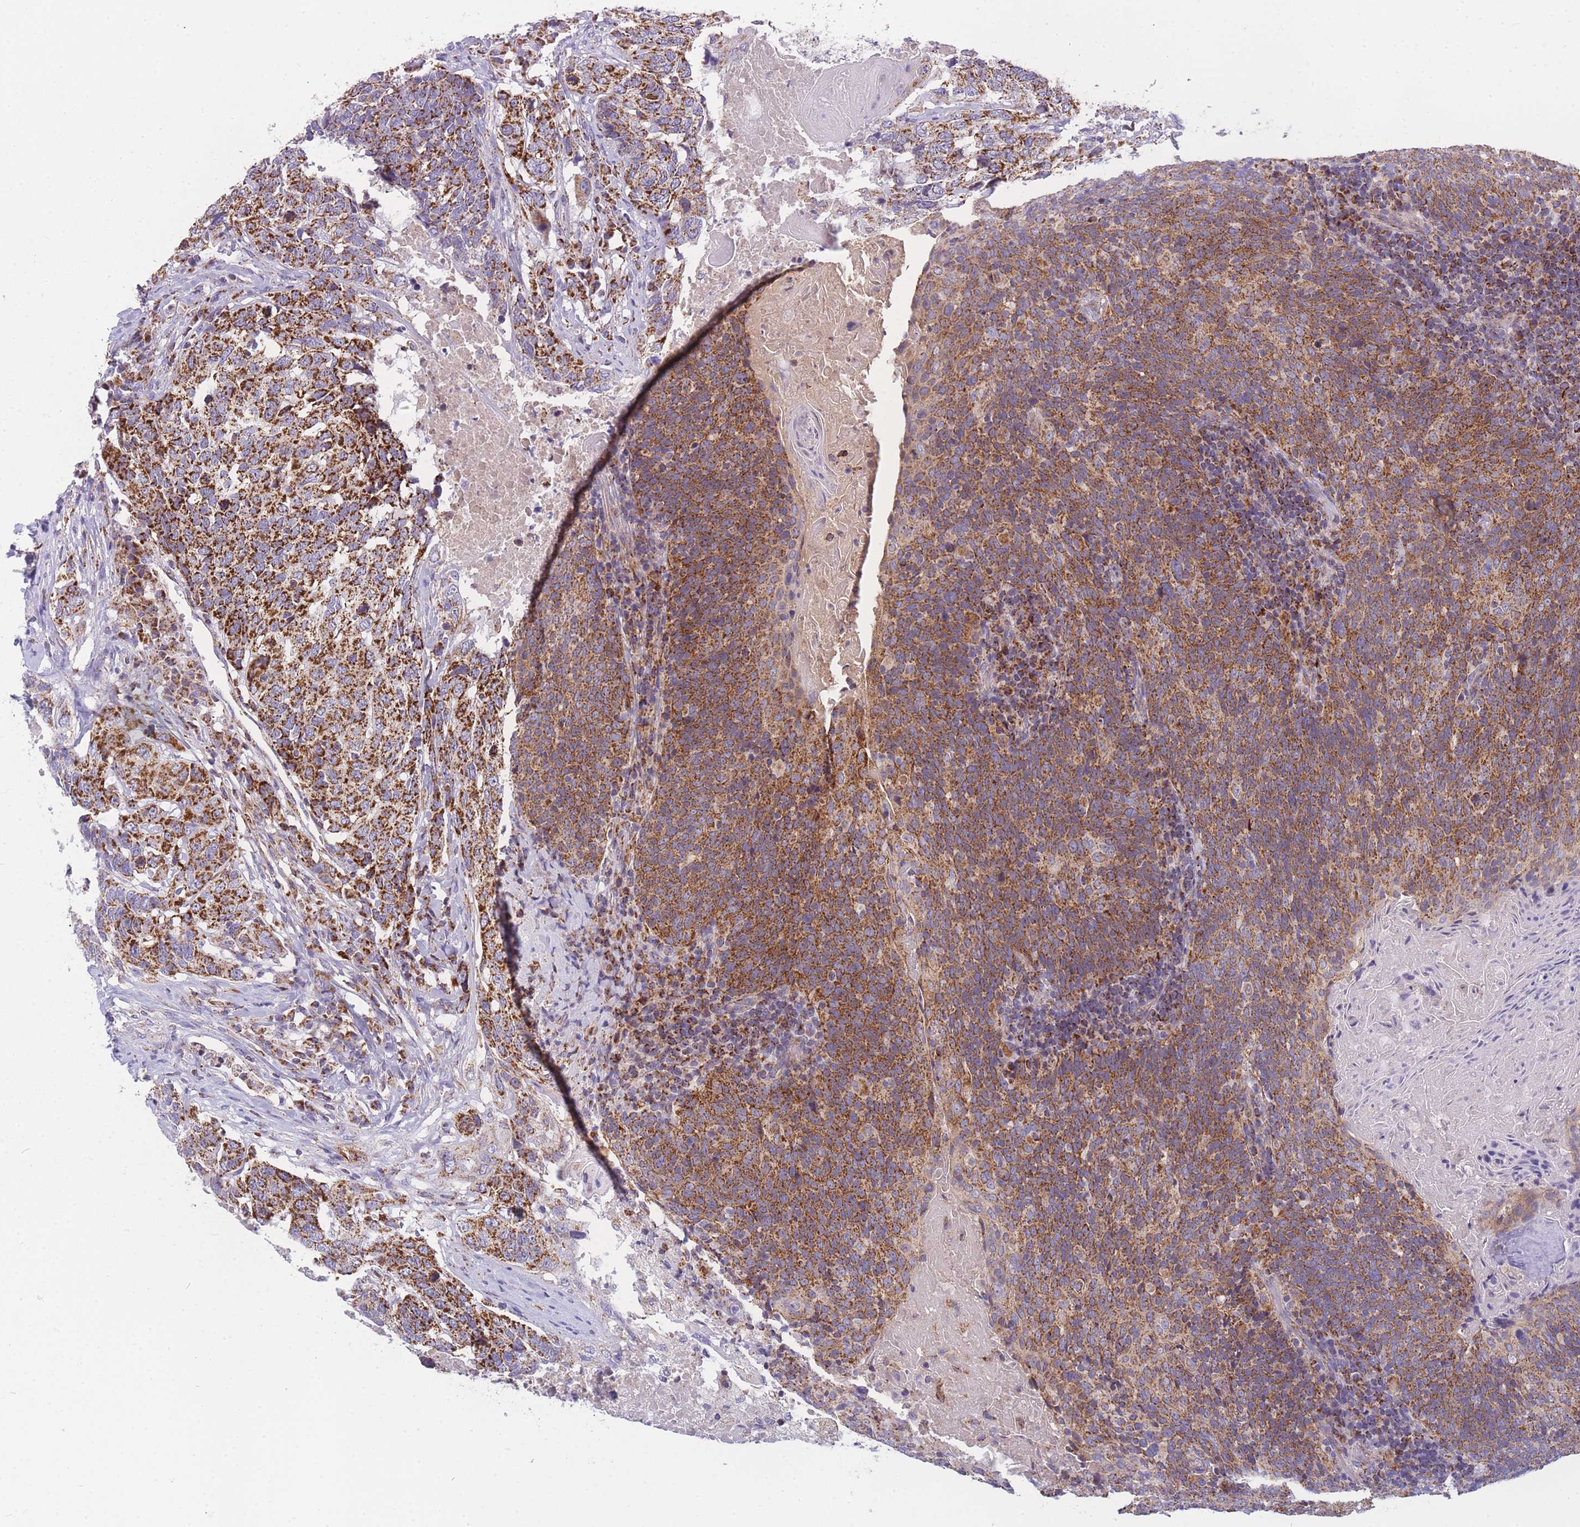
{"staining": {"intensity": "strong", "quantity": ">75%", "location": "cytoplasmic/membranous"}, "tissue": "head and neck cancer", "cell_type": "Tumor cells", "image_type": "cancer", "snomed": [{"axis": "morphology", "description": "Squamous cell carcinoma, NOS"}, {"axis": "morphology", "description": "Squamous cell carcinoma, metastatic, NOS"}, {"axis": "topography", "description": "Lymph node"}, {"axis": "topography", "description": "Head-Neck"}], "caption": "Immunohistochemistry (IHC) image of neoplastic tissue: metastatic squamous cell carcinoma (head and neck) stained using IHC shows high levels of strong protein expression localized specifically in the cytoplasmic/membranous of tumor cells, appearing as a cytoplasmic/membranous brown color.", "gene": "MRPS11", "patient": {"sex": "male", "age": 62}}